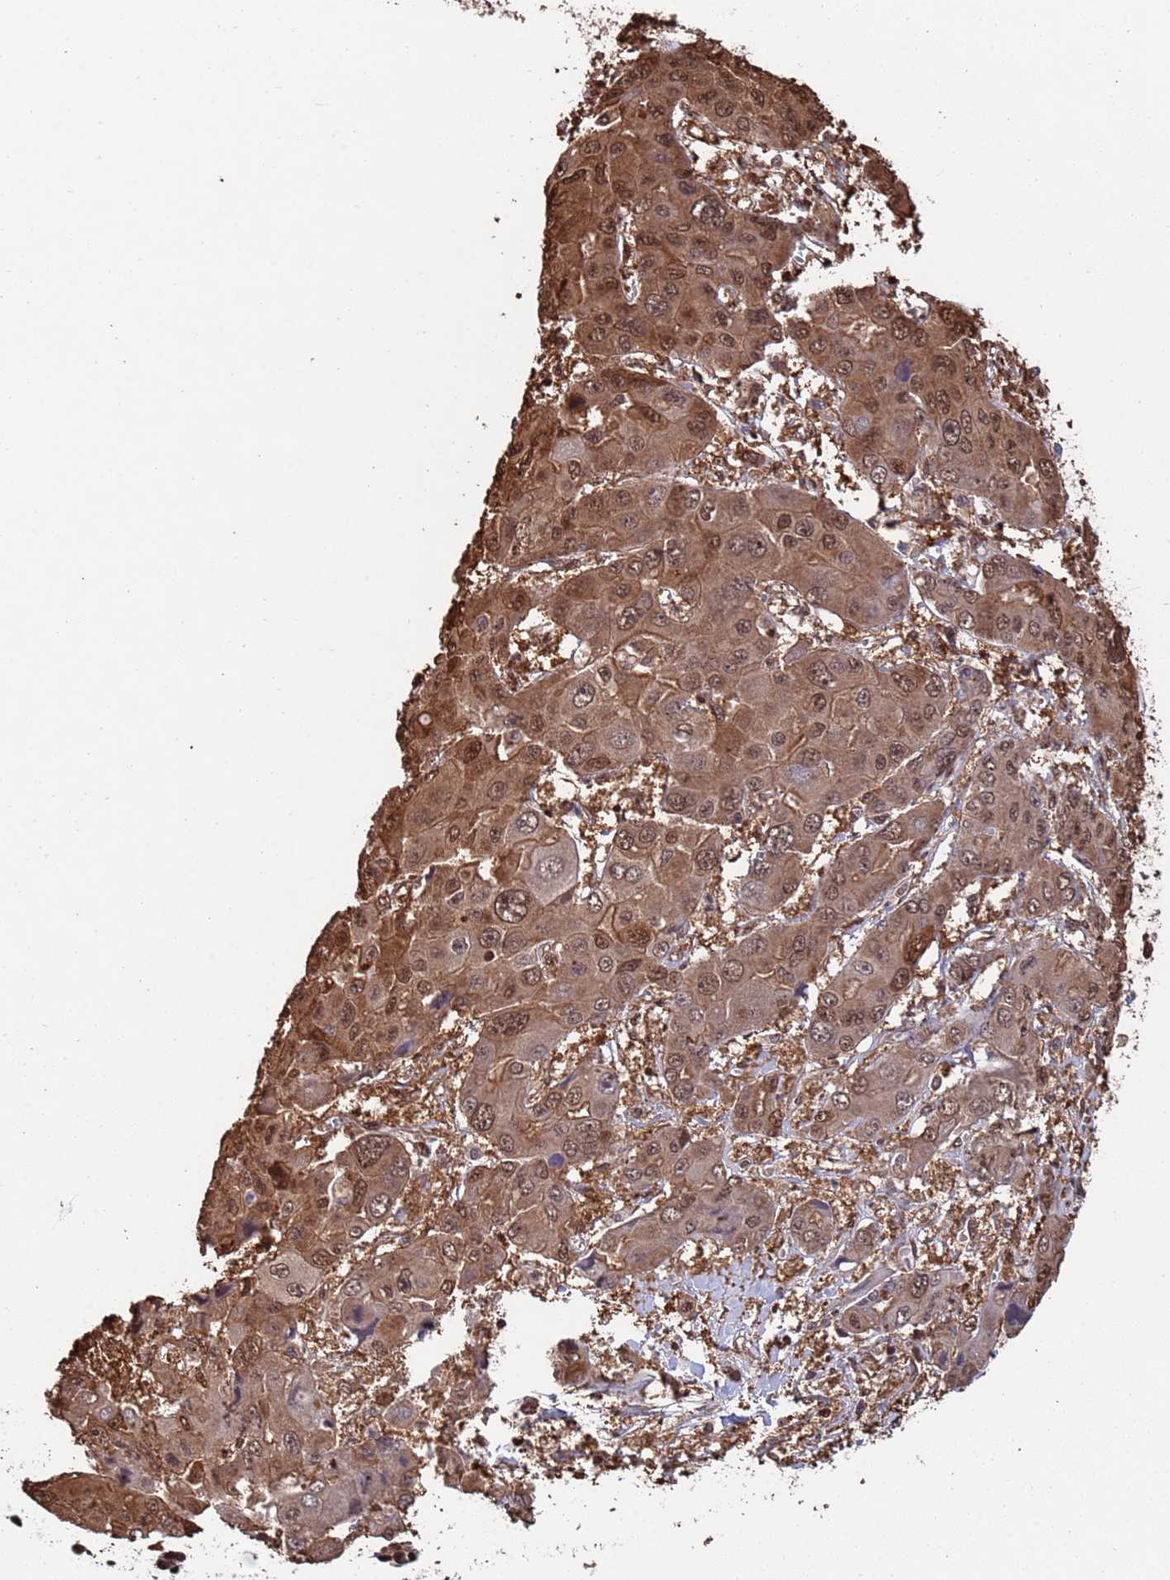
{"staining": {"intensity": "moderate", "quantity": ">75%", "location": "cytoplasmic/membranous,nuclear"}, "tissue": "liver cancer", "cell_type": "Tumor cells", "image_type": "cancer", "snomed": [{"axis": "morphology", "description": "Cholangiocarcinoma"}, {"axis": "topography", "description": "Liver"}], "caption": "Immunohistochemistry histopathology image of neoplastic tissue: liver cholangiocarcinoma stained using immunohistochemistry (IHC) reveals medium levels of moderate protein expression localized specifically in the cytoplasmic/membranous and nuclear of tumor cells, appearing as a cytoplasmic/membranous and nuclear brown color.", "gene": "SUMO4", "patient": {"sex": "male", "age": 67}}